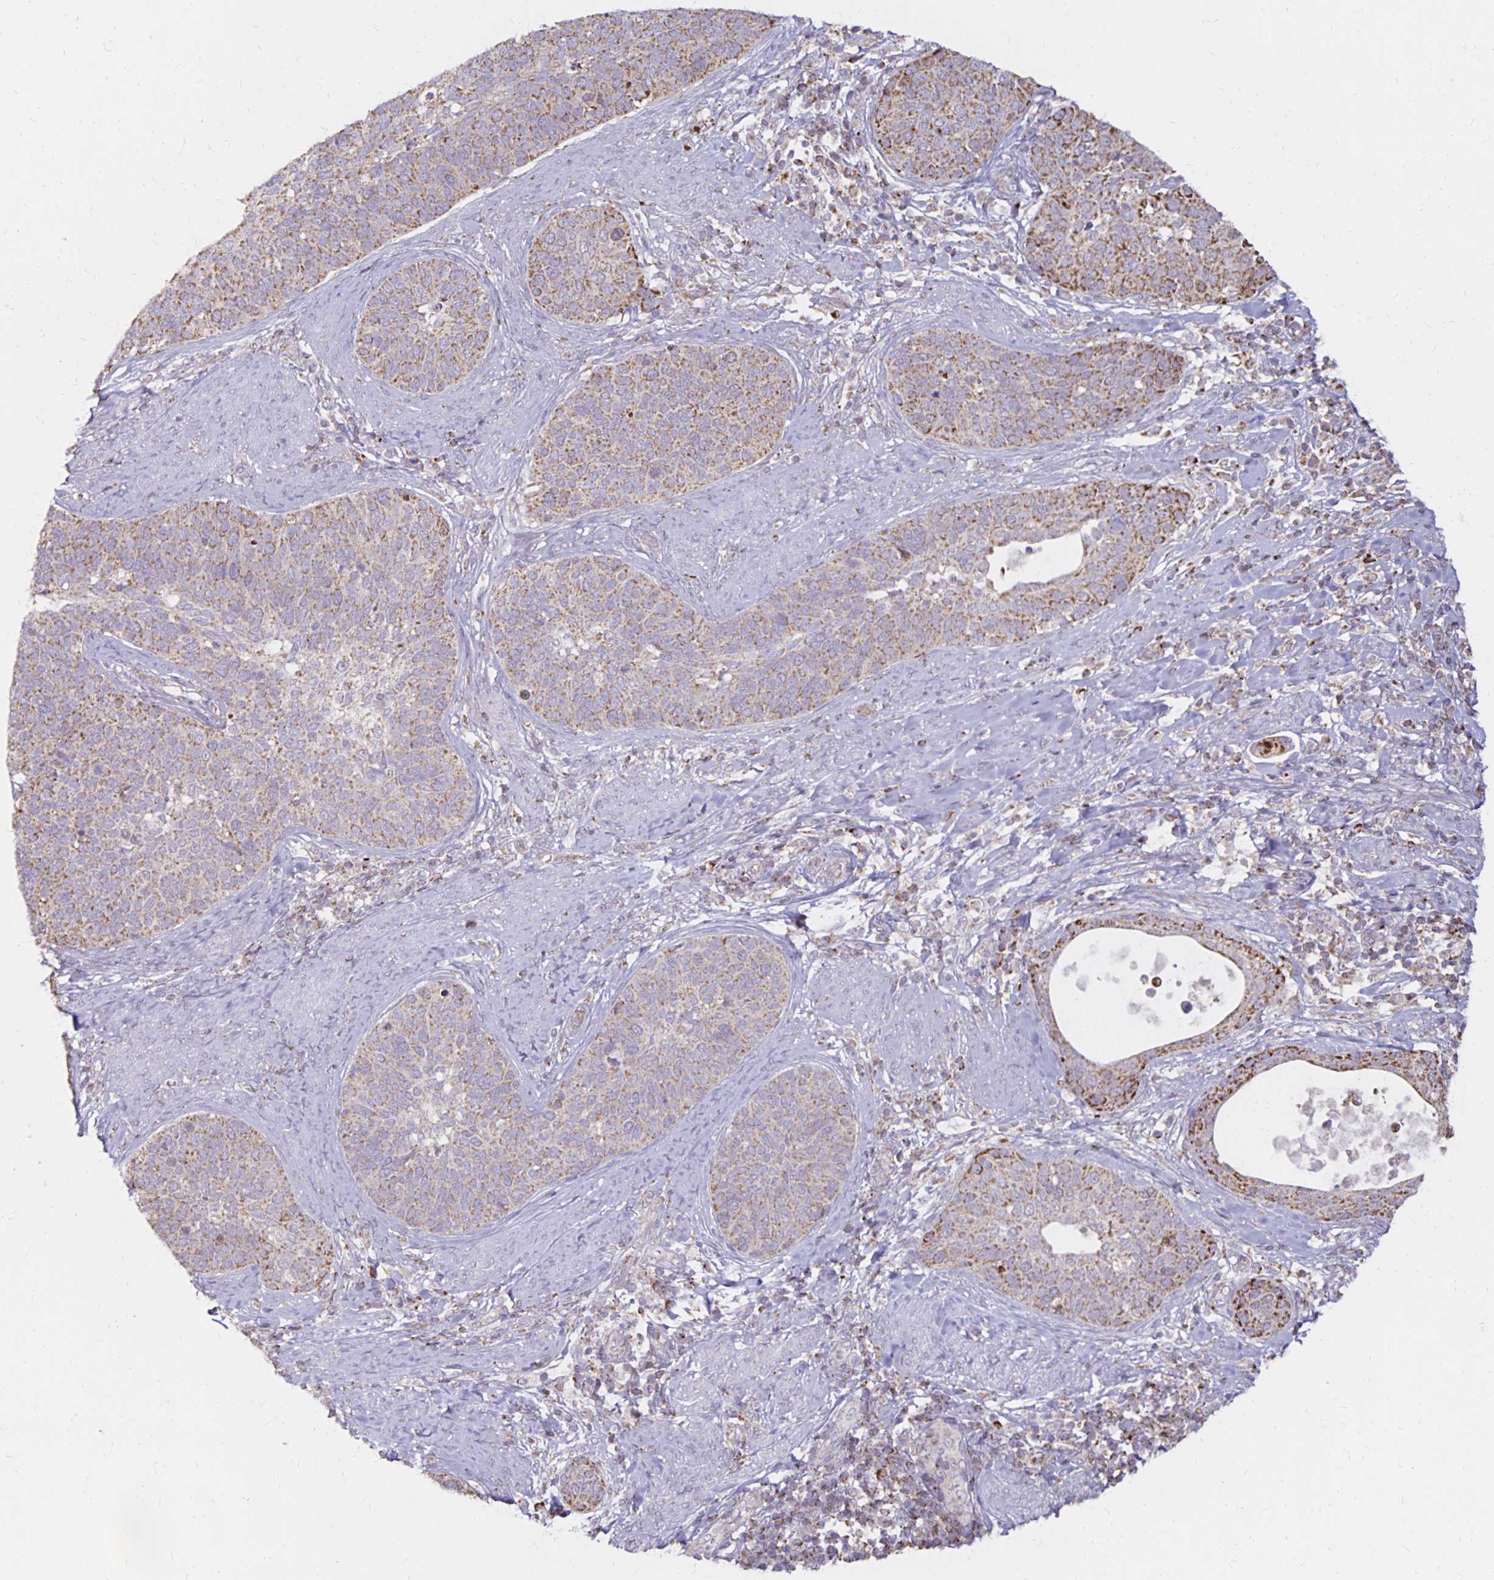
{"staining": {"intensity": "weak", "quantity": ">75%", "location": "cytoplasmic/membranous"}, "tissue": "cervical cancer", "cell_type": "Tumor cells", "image_type": "cancer", "snomed": [{"axis": "morphology", "description": "Squamous cell carcinoma, NOS"}, {"axis": "topography", "description": "Cervix"}], "caption": "Cervical cancer was stained to show a protein in brown. There is low levels of weak cytoplasmic/membranous staining in approximately >75% of tumor cells.", "gene": "IER3", "patient": {"sex": "female", "age": 69}}